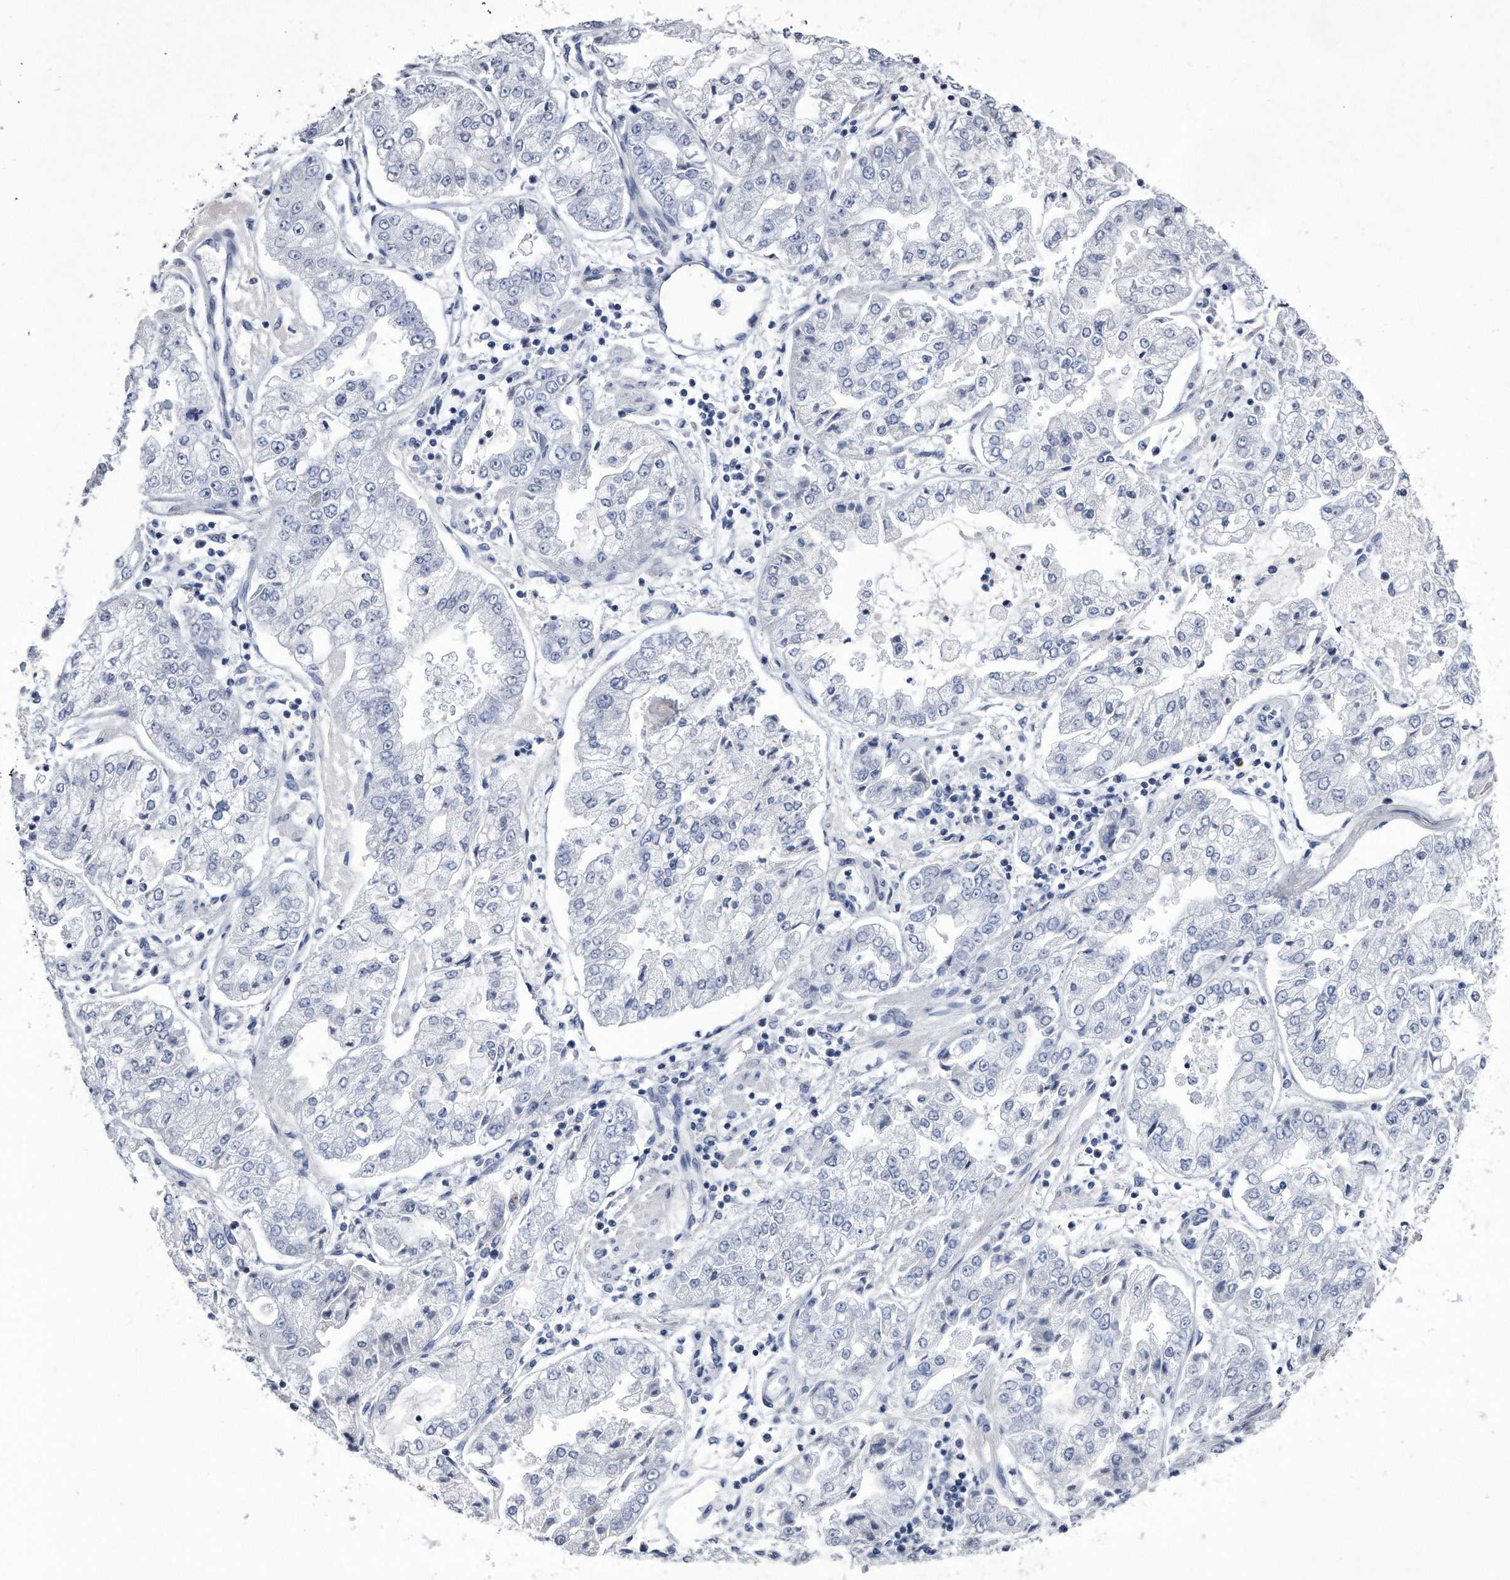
{"staining": {"intensity": "negative", "quantity": "none", "location": "none"}, "tissue": "stomach cancer", "cell_type": "Tumor cells", "image_type": "cancer", "snomed": [{"axis": "morphology", "description": "Adenocarcinoma, NOS"}, {"axis": "topography", "description": "Stomach"}], "caption": "Immunohistochemistry (IHC) image of human stomach cancer stained for a protein (brown), which displays no positivity in tumor cells.", "gene": "KCTD8", "patient": {"sex": "male", "age": 76}}